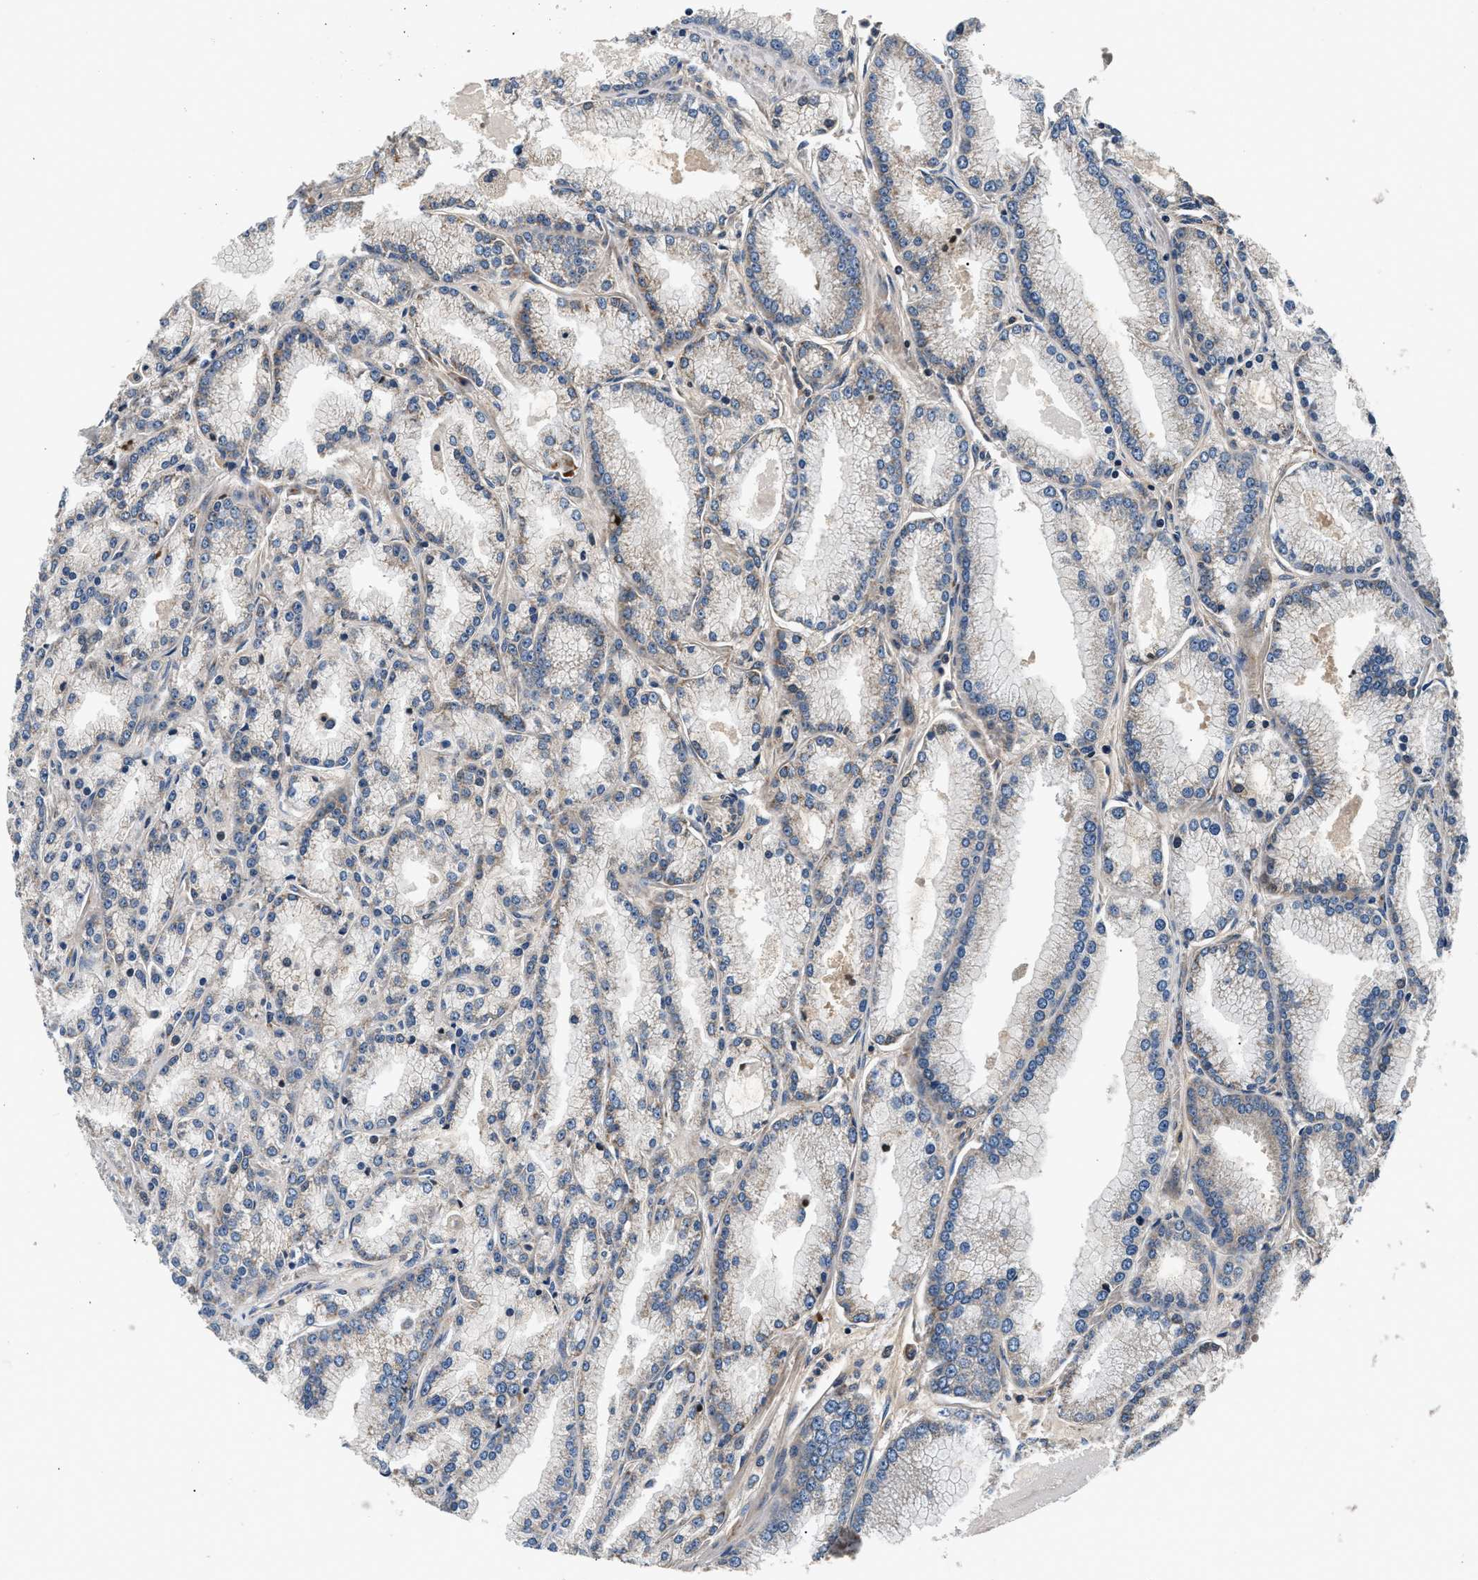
{"staining": {"intensity": "weak", "quantity": "<25%", "location": "cytoplasmic/membranous"}, "tissue": "prostate cancer", "cell_type": "Tumor cells", "image_type": "cancer", "snomed": [{"axis": "morphology", "description": "Adenocarcinoma, High grade"}, {"axis": "topography", "description": "Prostate"}], "caption": "This is a micrograph of immunohistochemistry (IHC) staining of high-grade adenocarcinoma (prostate), which shows no staining in tumor cells.", "gene": "IMMT", "patient": {"sex": "male", "age": 61}}